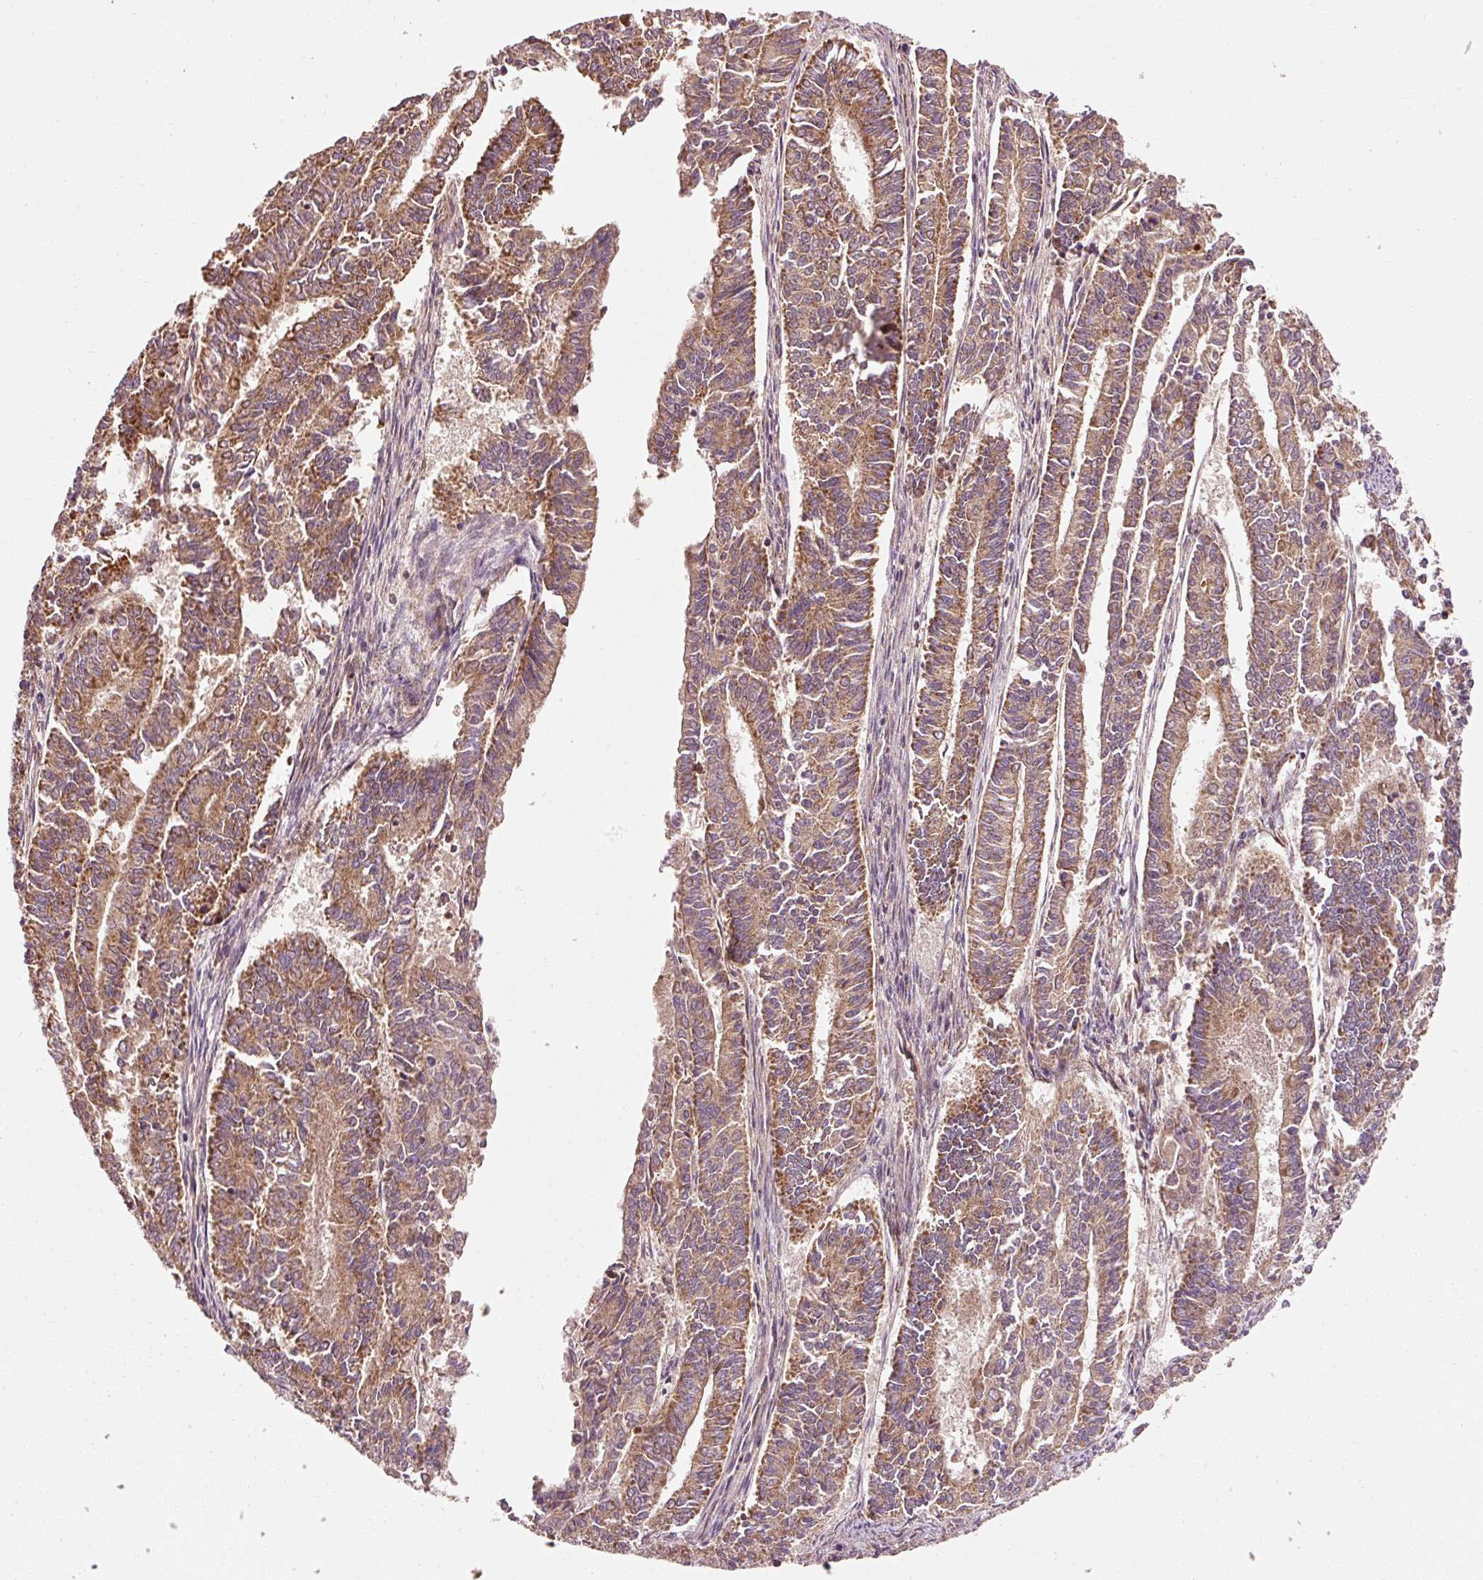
{"staining": {"intensity": "moderate", "quantity": ">75%", "location": "cytoplasmic/membranous"}, "tissue": "endometrial cancer", "cell_type": "Tumor cells", "image_type": "cancer", "snomed": [{"axis": "morphology", "description": "Adenocarcinoma, NOS"}, {"axis": "topography", "description": "Endometrium"}], "caption": "The micrograph demonstrates immunohistochemical staining of endometrial adenocarcinoma. There is moderate cytoplasmic/membranous positivity is present in approximately >75% of tumor cells.", "gene": "ISCU", "patient": {"sex": "female", "age": 59}}